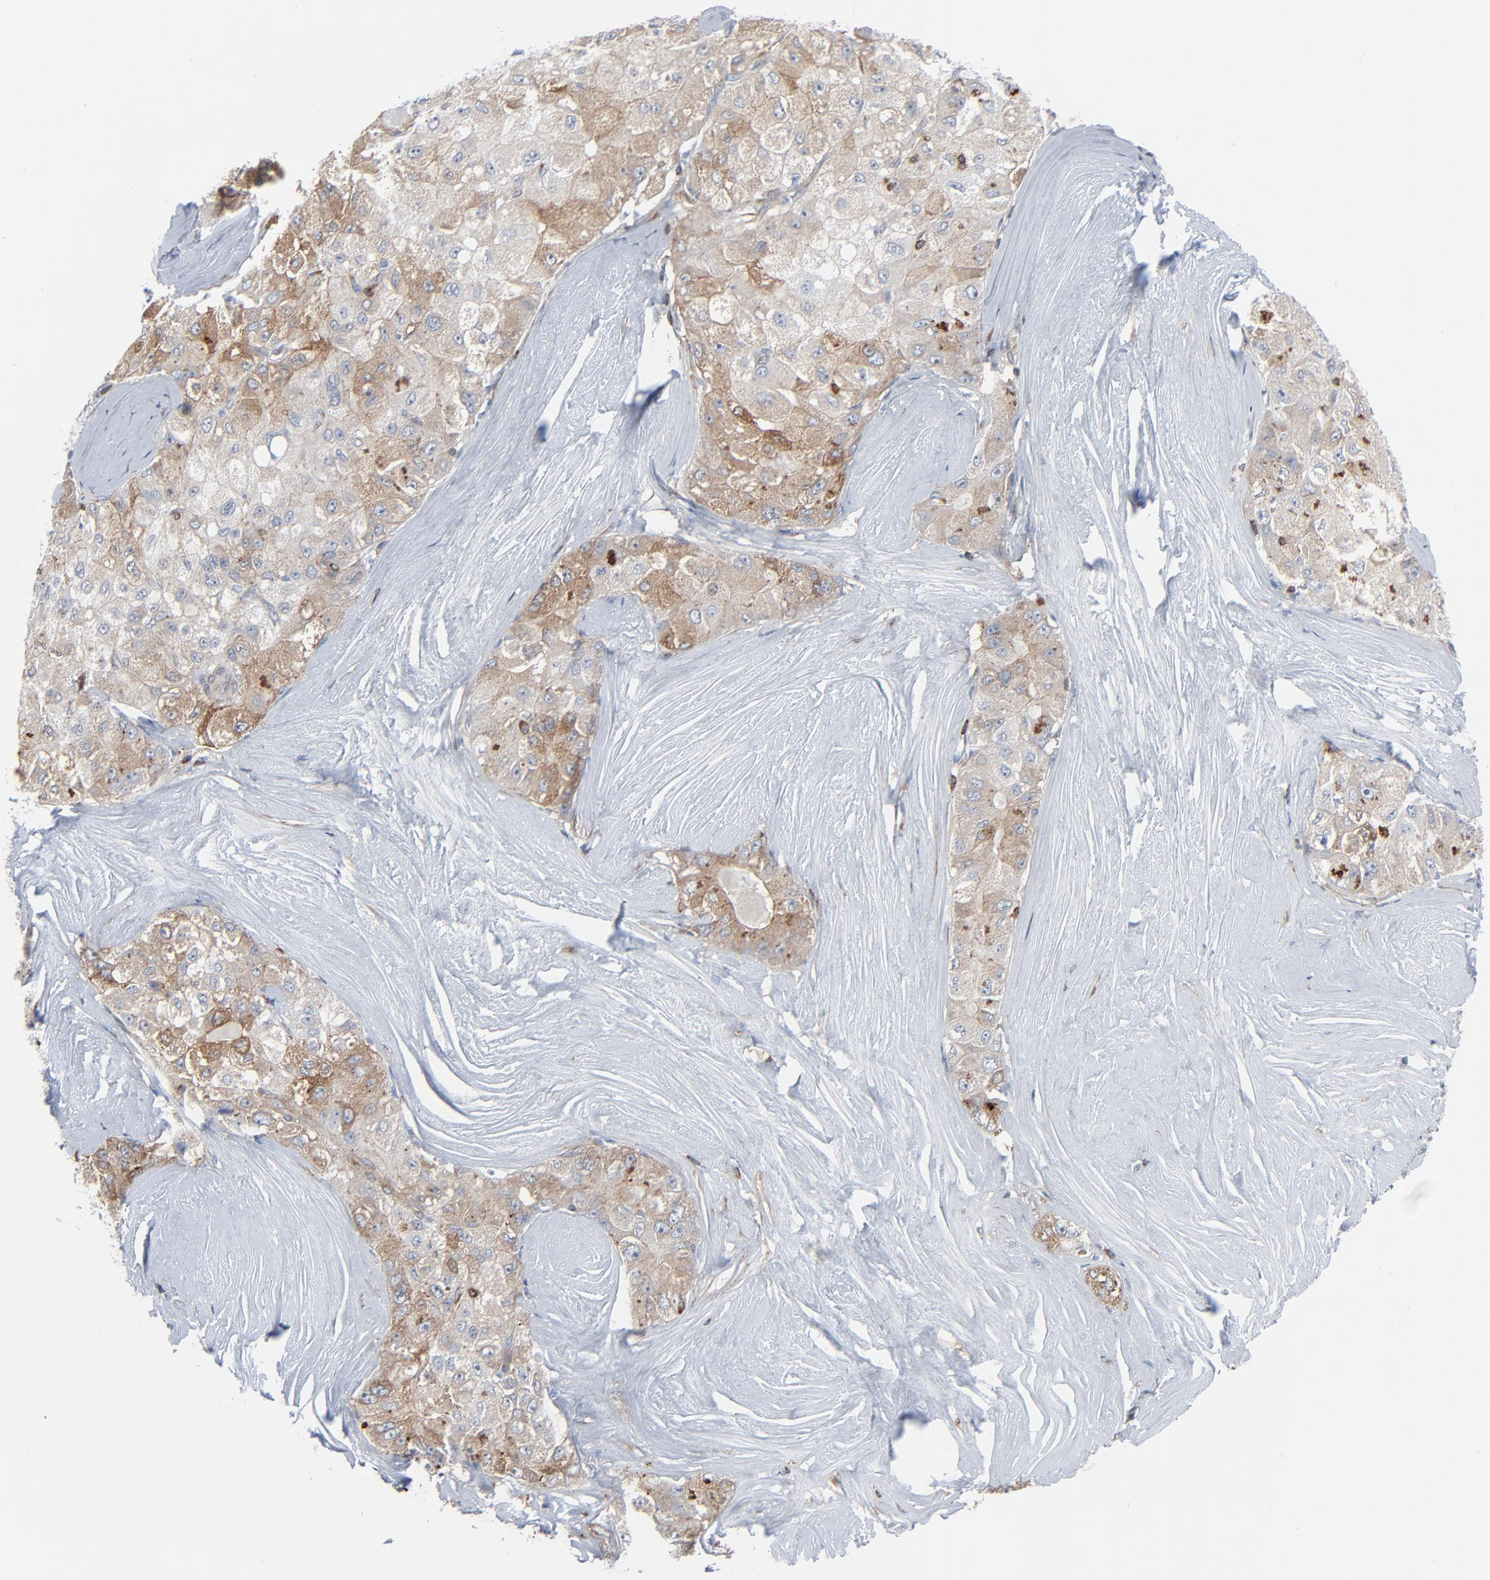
{"staining": {"intensity": "strong", "quantity": "25%-75%", "location": "cytoplasmic/membranous"}, "tissue": "liver cancer", "cell_type": "Tumor cells", "image_type": "cancer", "snomed": [{"axis": "morphology", "description": "Carcinoma, Hepatocellular, NOS"}, {"axis": "topography", "description": "Liver"}], "caption": "A brown stain shows strong cytoplasmic/membranous expression of a protein in hepatocellular carcinoma (liver) tumor cells.", "gene": "OPTN", "patient": {"sex": "male", "age": 80}}